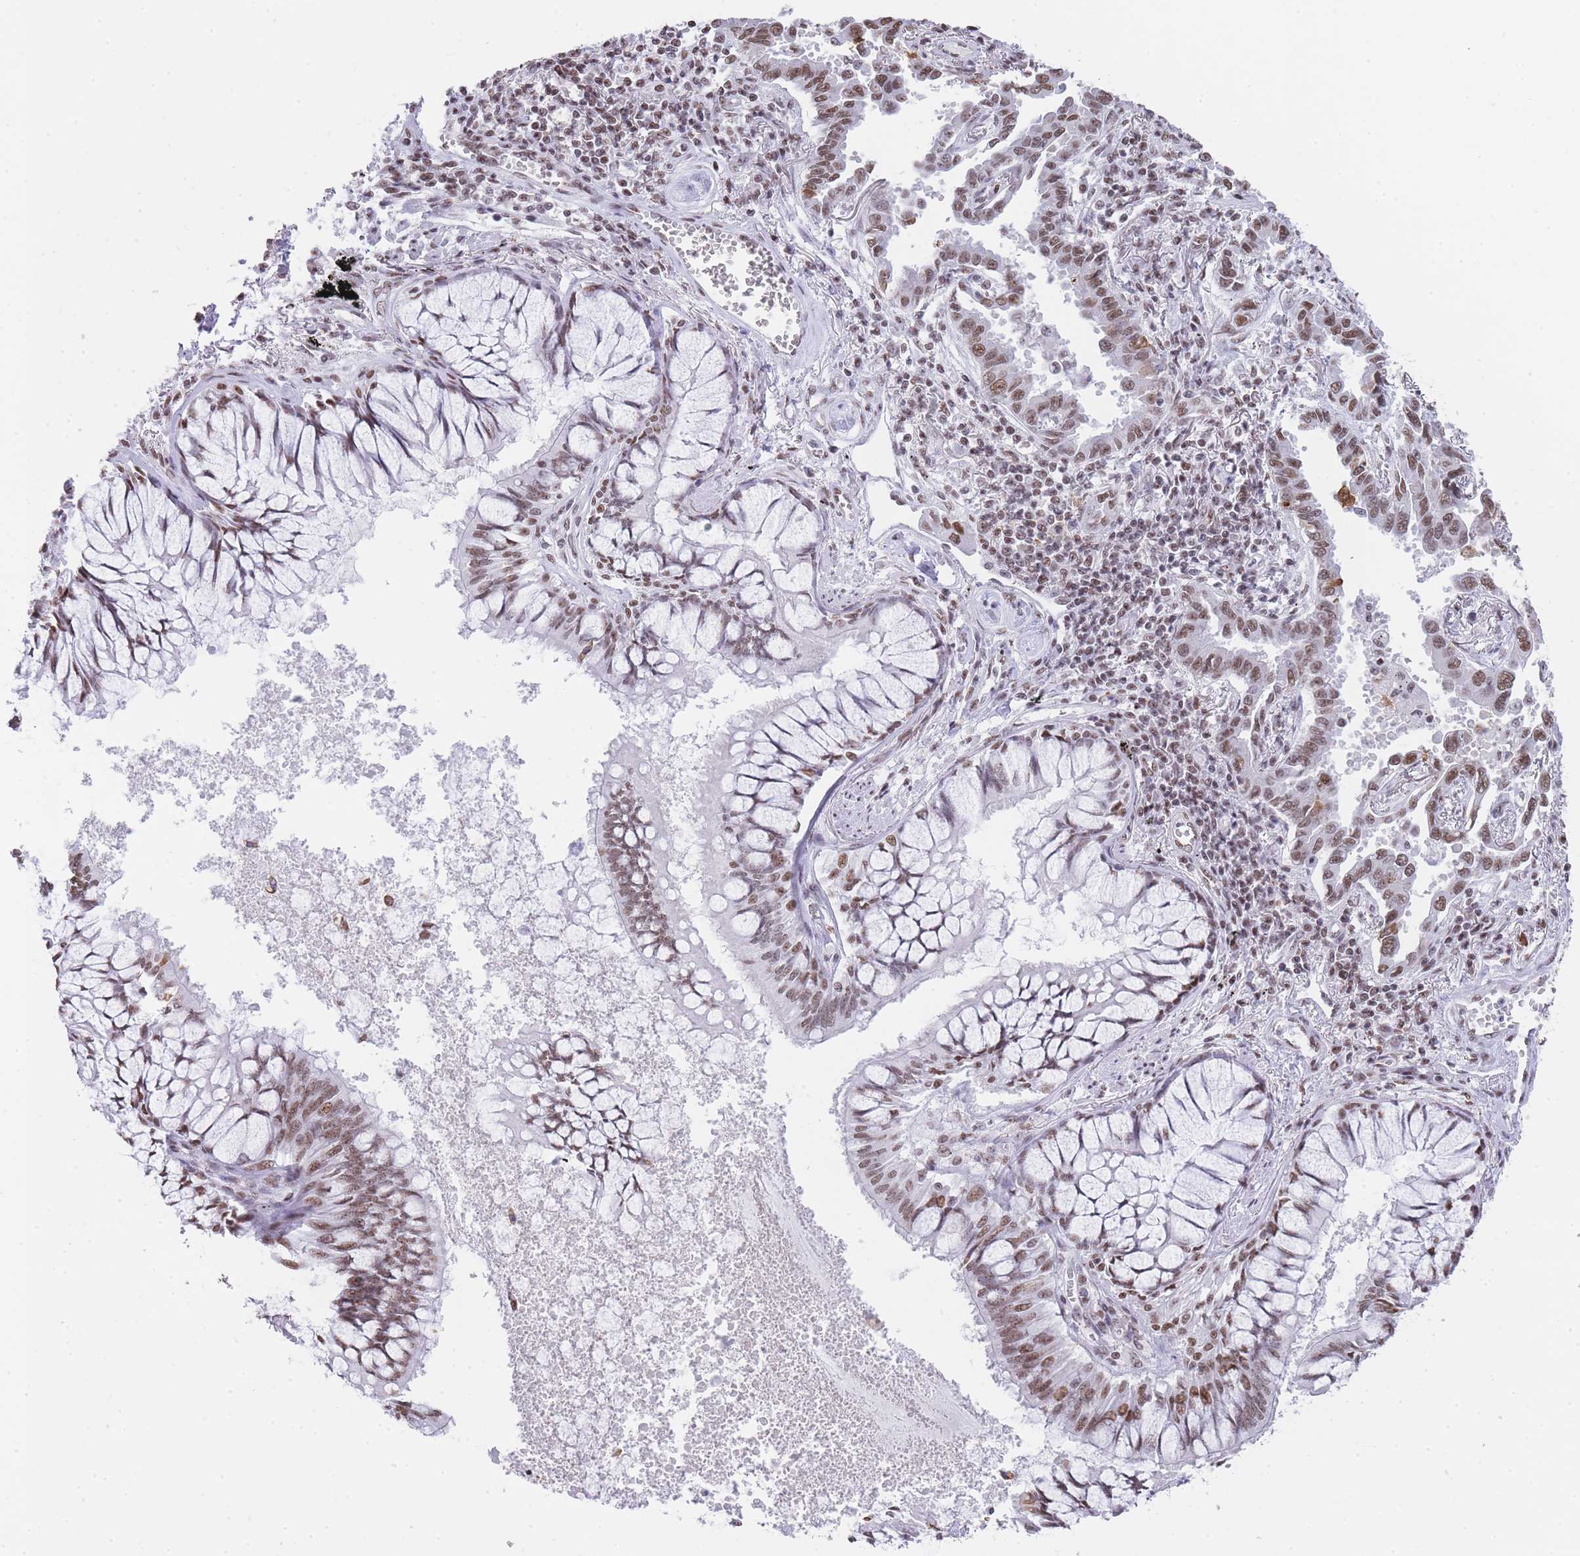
{"staining": {"intensity": "moderate", "quantity": ">75%", "location": "nuclear"}, "tissue": "lung cancer", "cell_type": "Tumor cells", "image_type": "cancer", "snomed": [{"axis": "morphology", "description": "Adenocarcinoma, NOS"}, {"axis": "topography", "description": "Lung"}], "caption": "An image of lung cancer (adenocarcinoma) stained for a protein exhibits moderate nuclear brown staining in tumor cells.", "gene": "EVC2", "patient": {"sex": "male", "age": 67}}